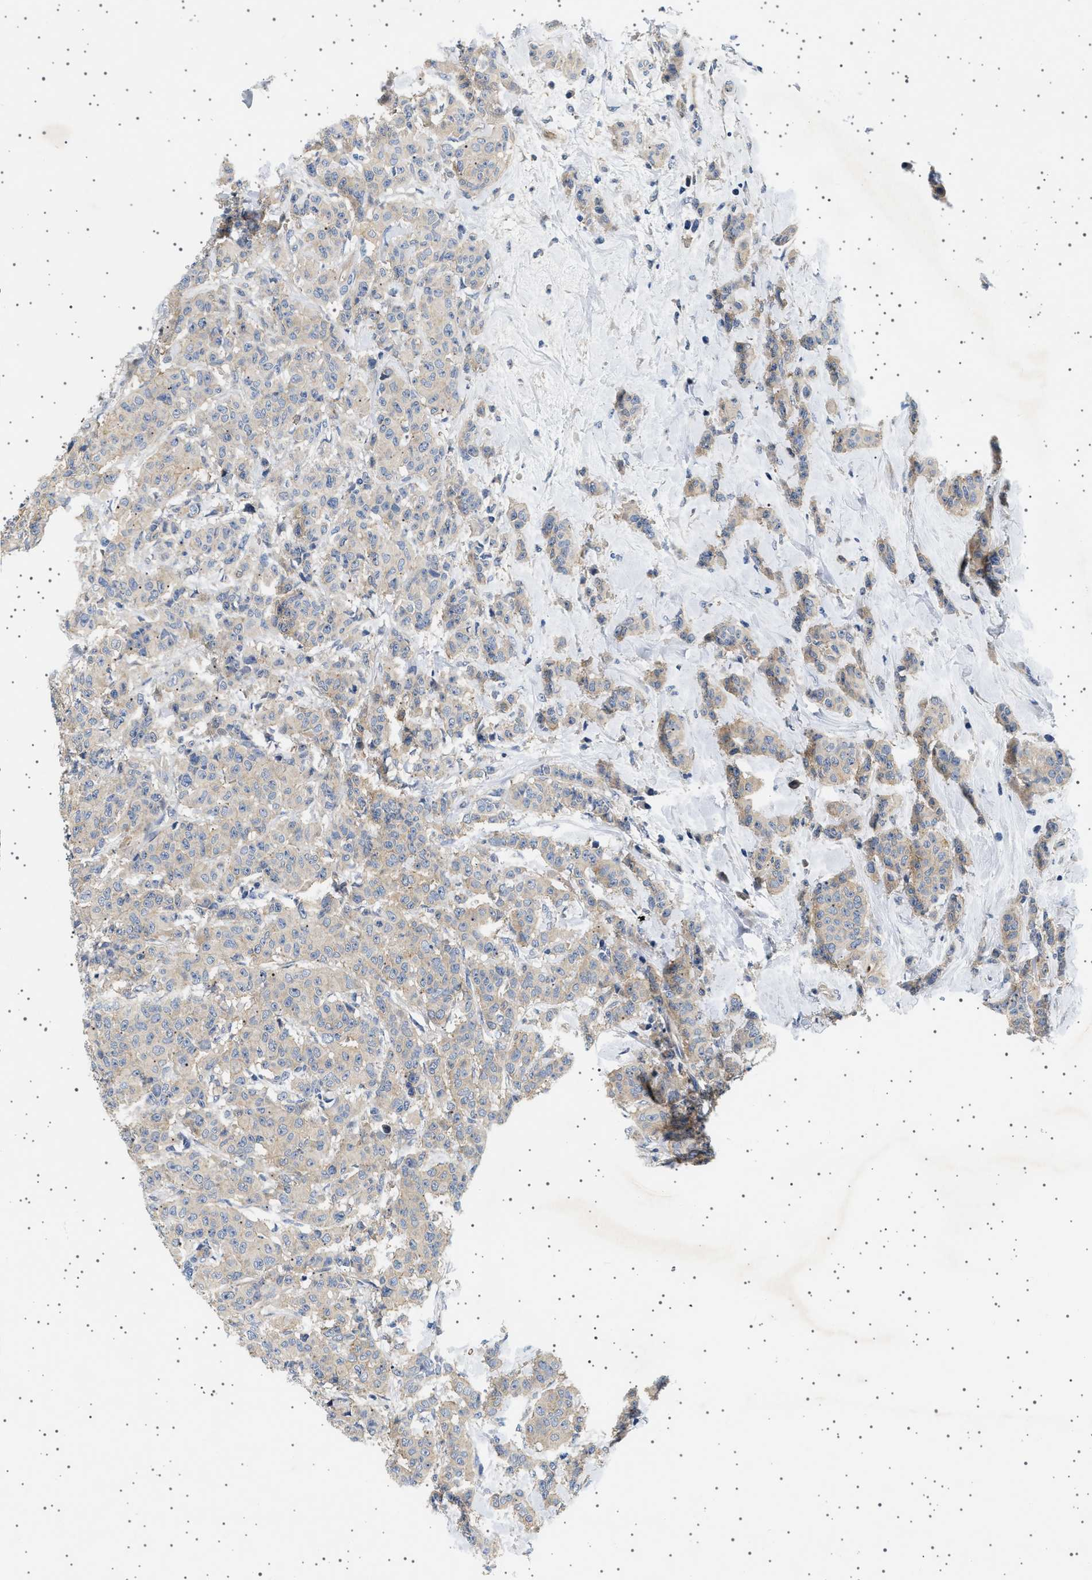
{"staining": {"intensity": "weak", "quantity": ">75%", "location": "cytoplasmic/membranous"}, "tissue": "breast cancer", "cell_type": "Tumor cells", "image_type": "cancer", "snomed": [{"axis": "morphology", "description": "Normal tissue, NOS"}, {"axis": "morphology", "description": "Duct carcinoma"}, {"axis": "topography", "description": "Breast"}], "caption": "Tumor cells exhibit low levels of weak cytoplasmic/membranous expression in about >75% of cells in human breast cancer (infiltrating ductal carcinoma).", "gene": "PLPP6", "patient": {"sex": "female", "age": 40}}